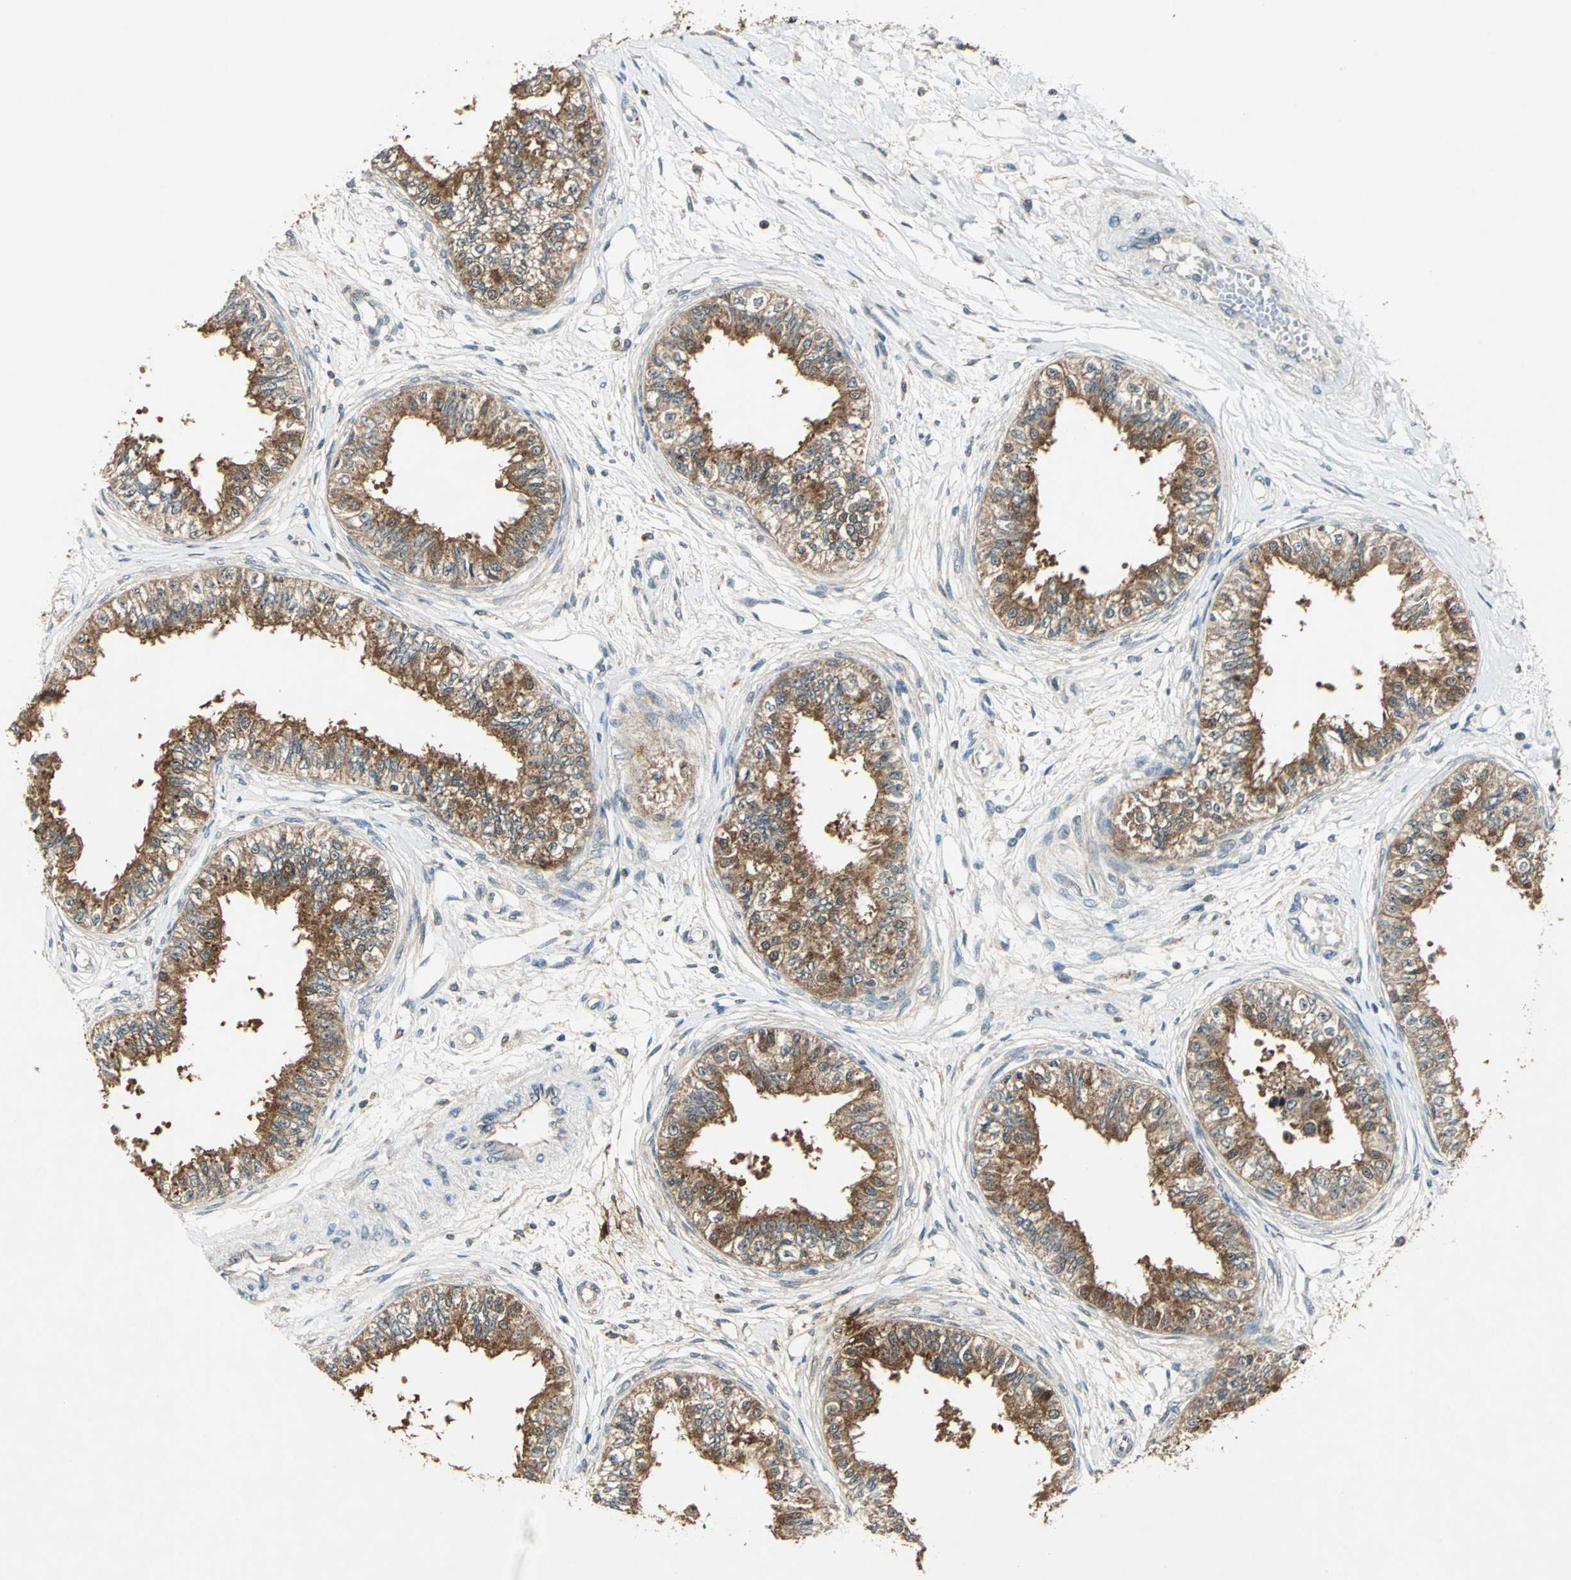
{"staining": {"intensity": "moderate", "quantity": ">75%", "location": "cytoplasmic/membranous"}, "tissue": "epididymis", "cell_type": "Glandular cells", "image_type": "normal", "snomed": [{"axis": "morphology", "description": "Normal tissue, NOS"}, {"axis": "morphology", "description": "Adenocarcinoma, metastatic, NOS"}, {"axis": "topography", "description": "Testis"}, {"axis": "topography", "description": "Epididymis"}], "caption": "Immunohistochemistry micrograph of unremarkable epididymis: human epididymis stained using IHC displays medium levels of moderate protein expression localized specifically in the cytoplasmic/membranous of glandular cells, appearing as a cytoplasmic/membranous brown color.", "gene": "AHSA1", "patient": {"sex": "male", "age": 26}}